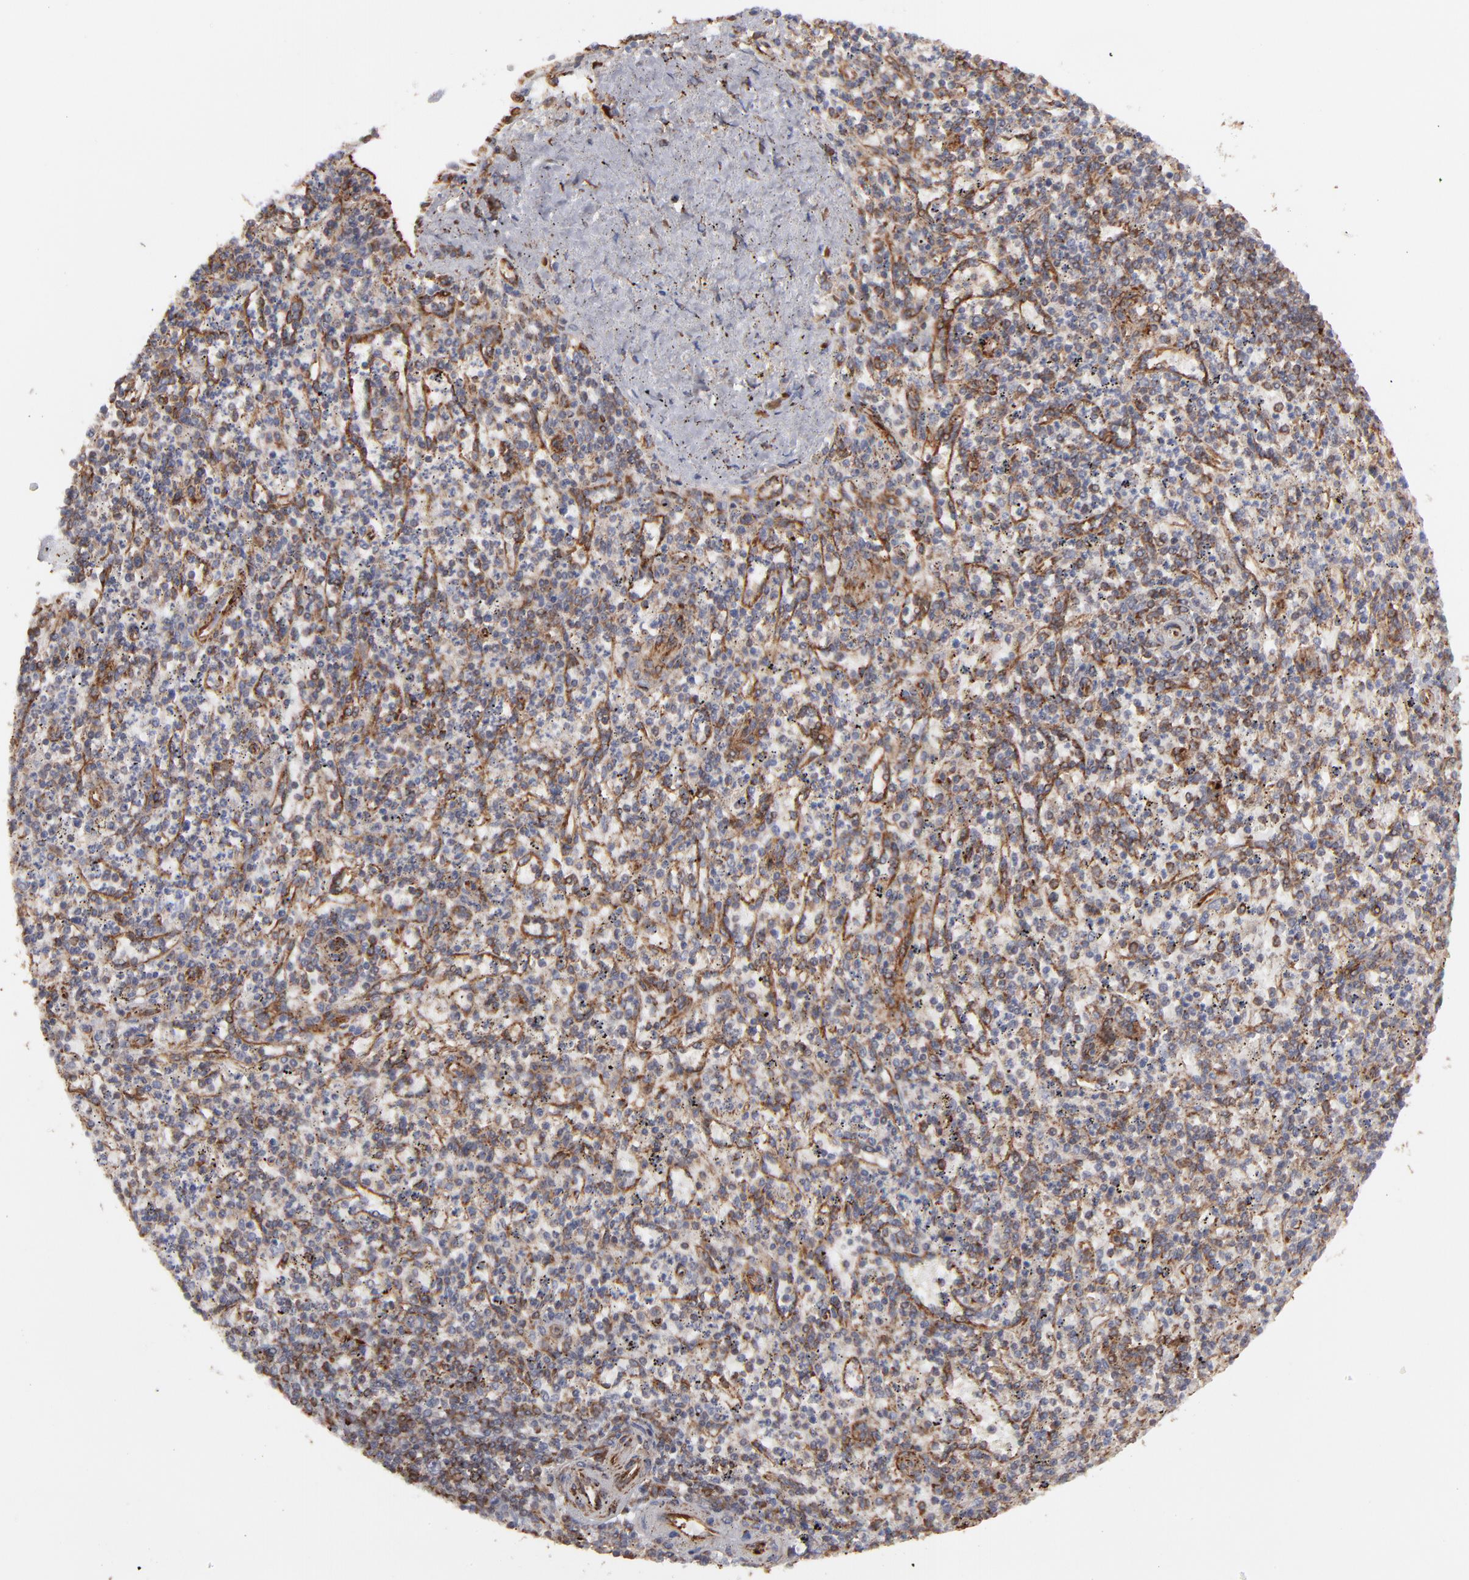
{"staining": {"intensity": "moderate", "quantity": "25%-75%", "location": "cytoplasmic/membranous"}, "tissue": "spleen", "cell_type": "Cells in red pulp", "image_type": "normal", "snomed": [{"axis": "morphology", "description": "Normal tissue, NOS"}, {"axis": "topography", "description": "Spleen"}], "caption": "Protein staining of benign spleen exhibits moderate cytoplasmic/membranous staining in approximately 25%-75% of cells in red pulp.", "gene": "KTN1", "patient": {"sex": "male", "age": 72}}